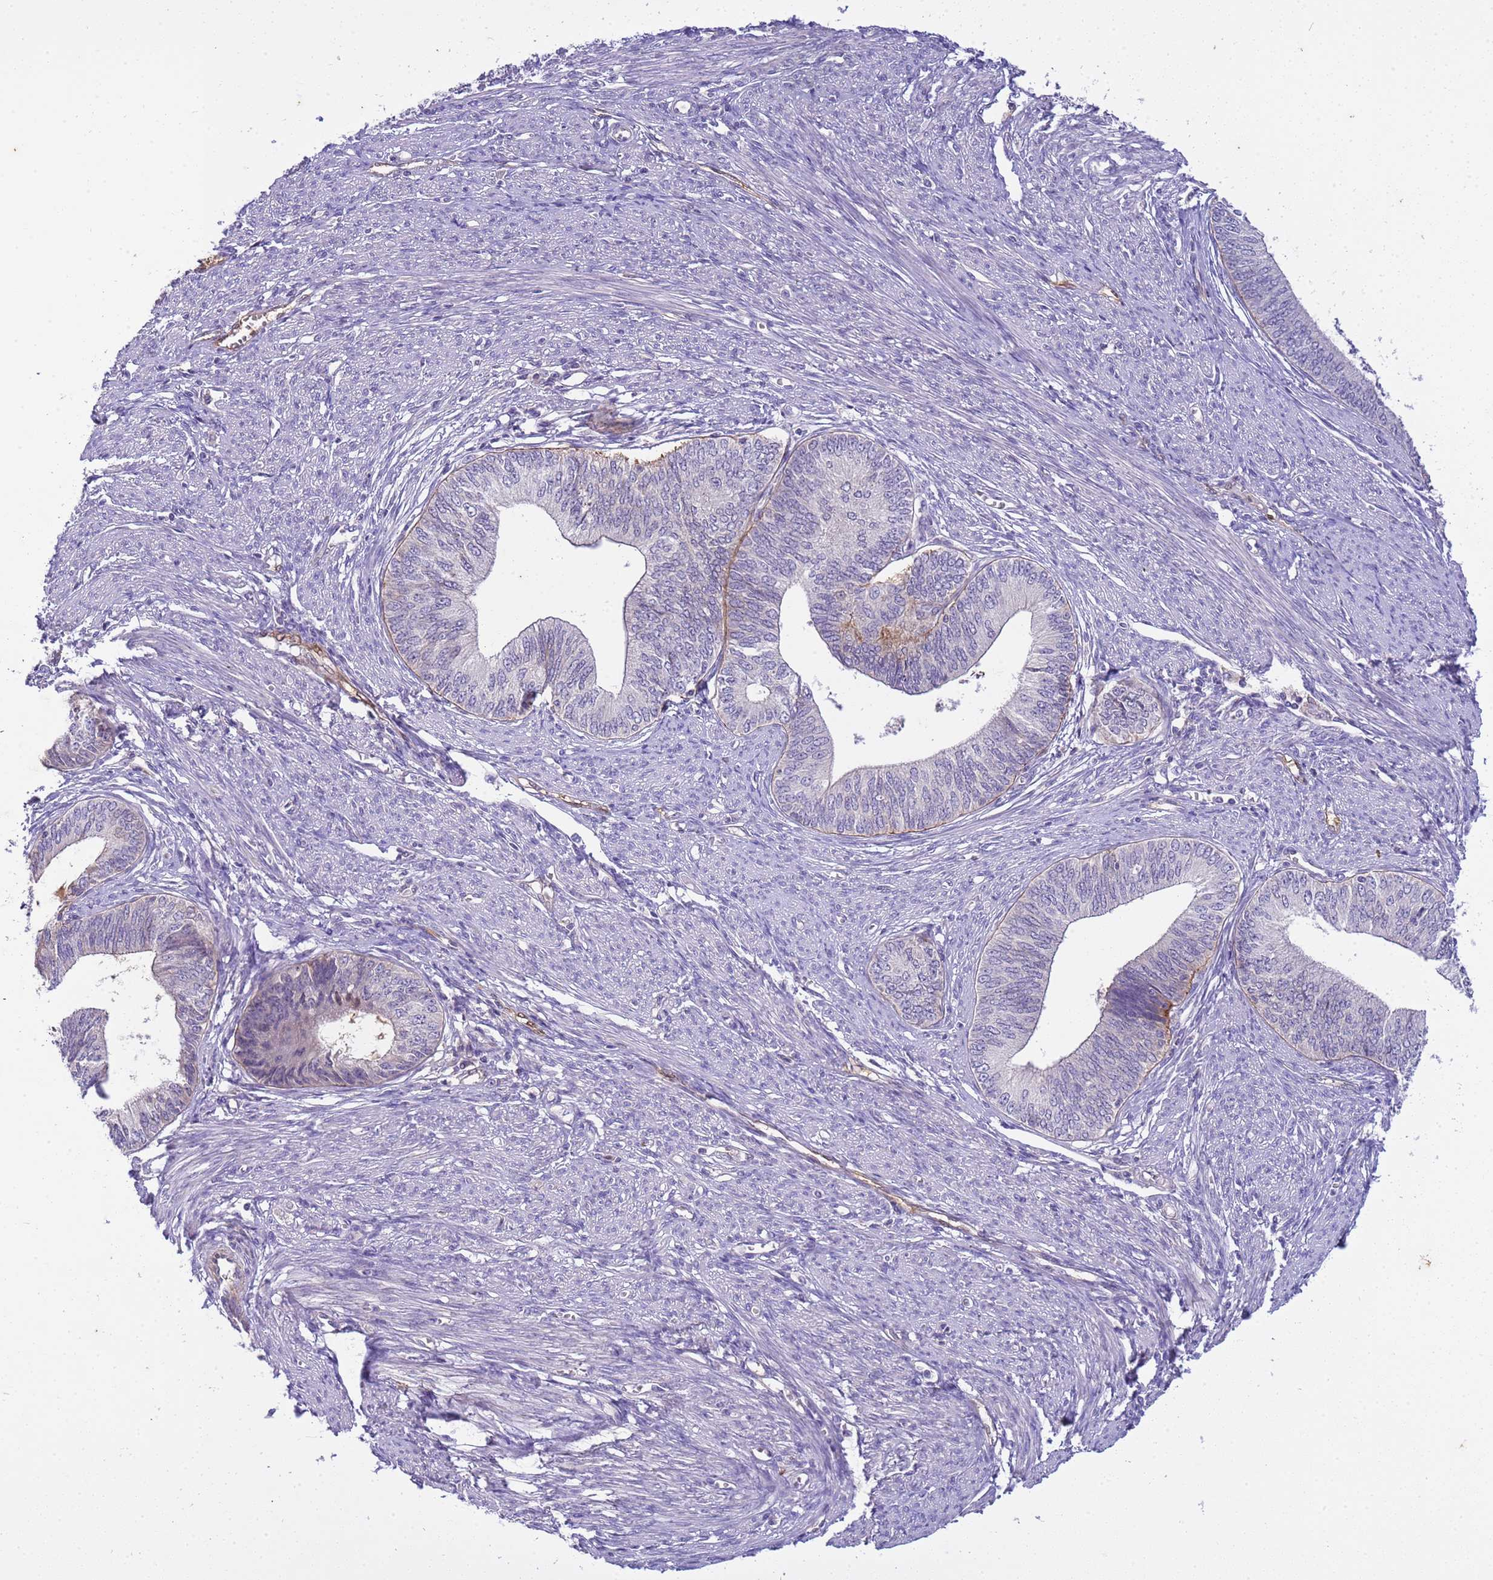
{"staining": {"intensity": "negative", "quantity": "none", "location": "none"}, "tissue": "endometrial cancer", "cell_type": "Tumor cells", "image_type": "cancer", "snomed": [{"axis": "morphology", "description": "Adenocarcinoma, NOS"}, {"axis": "topography", "description": "Endometrium"}], "caption": "IHC of endometrial cancer (adenocarcinoma) reveals no expression in tumor cells. Nuclei are stained in blue.", "gene": "PLCXD3", "patient": {"sex": "female", "age": 68}}